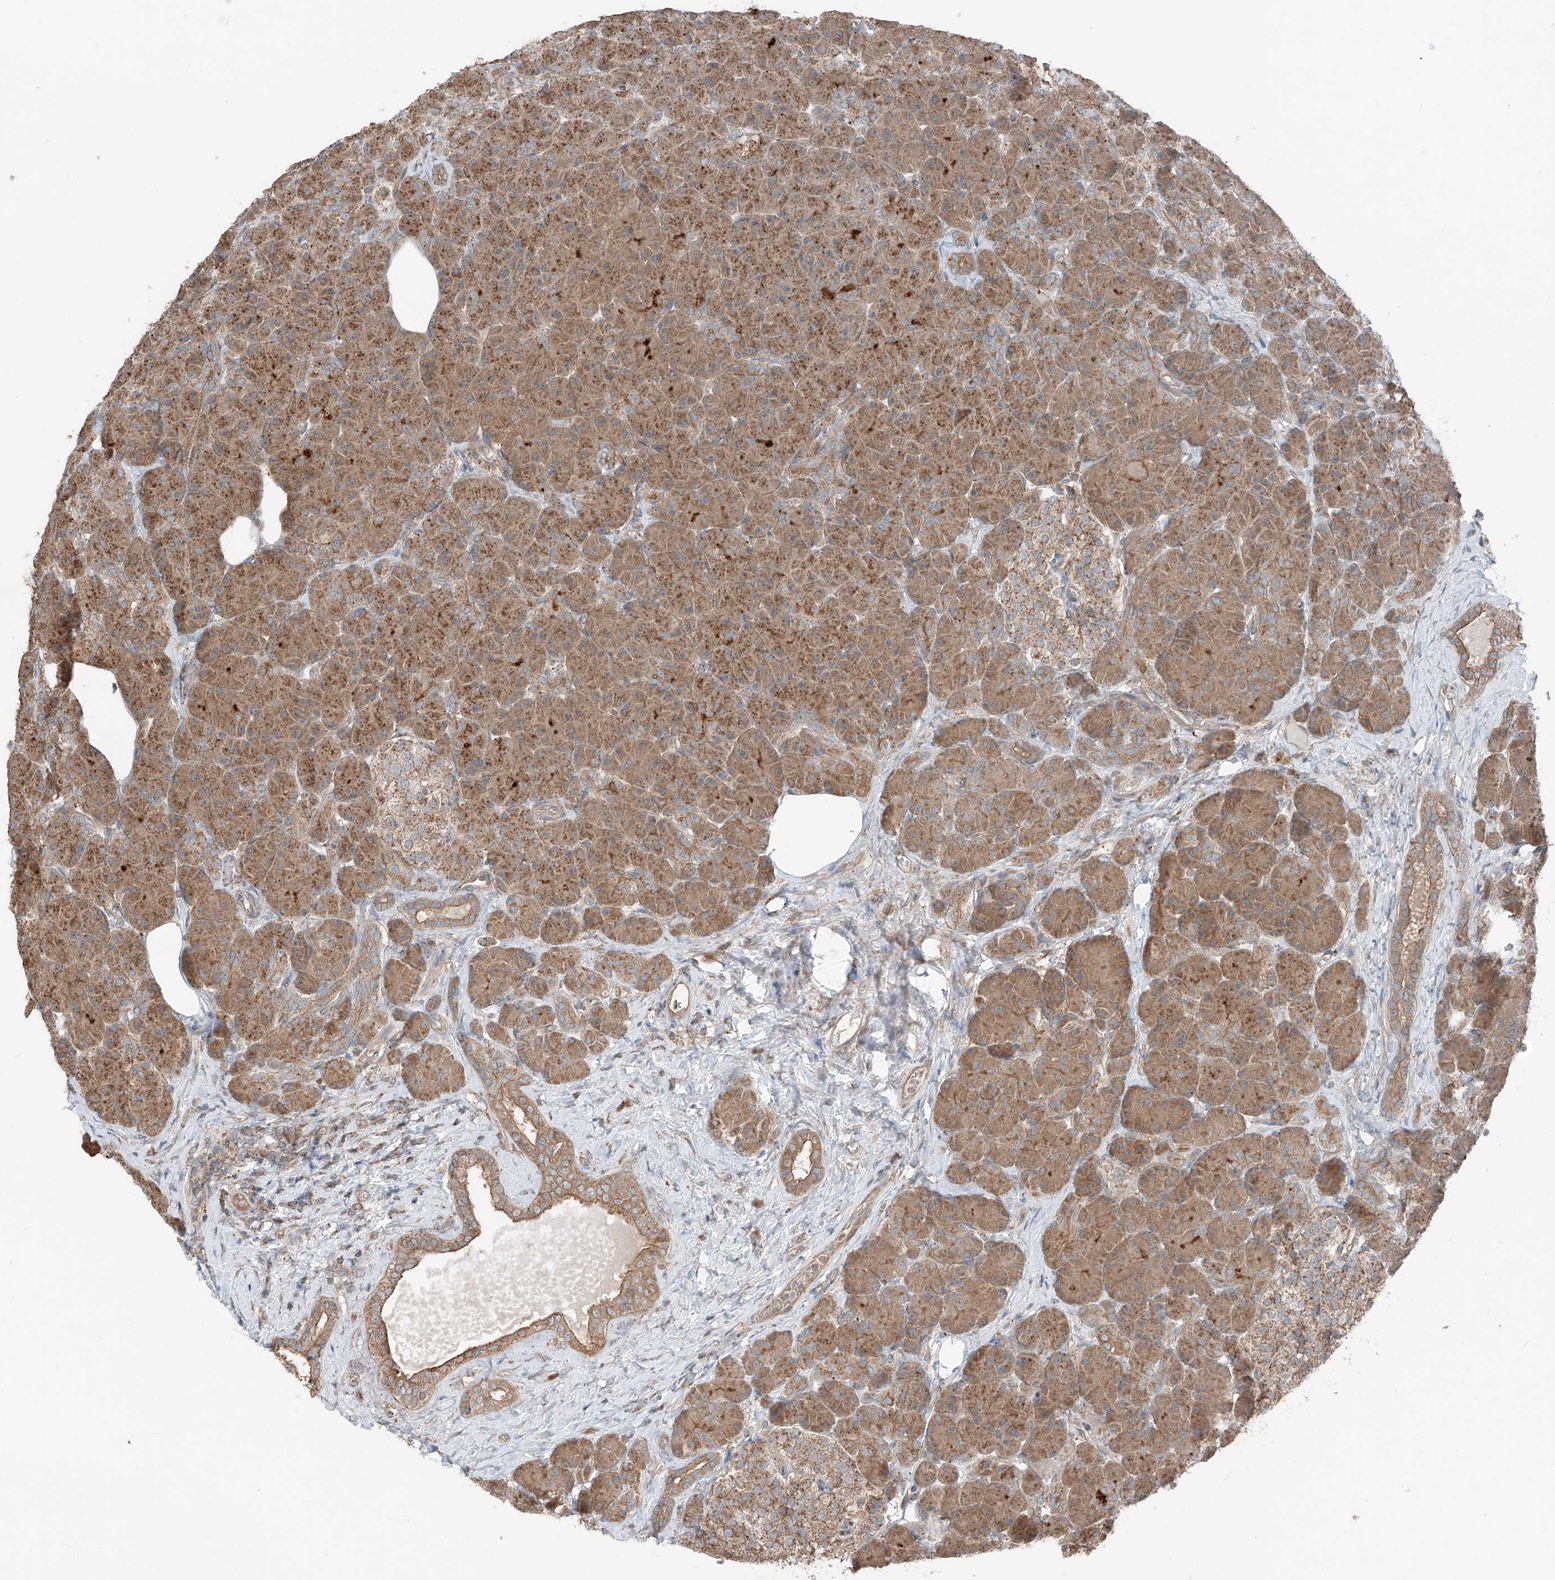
{"staining": {"intensity": "moderate", "quantity": ">75%", "location": "cytoplasmic/membranous"}, "tissue": "pancreas", "cell_type": "Exocrine glandular cells", "image_type": "normal", "snomed": [{"axis": "morphology", "description": "Normal tissue, NOS"}, {"axis": "topography", "description": "Pancreas"}], "caption": "Approximately >75% of exocrine glandular cells in benign pancreas display moderate cytoplasmic/membranous protein staining as visualized by brown immunohistochemical staining.", "gene": "CEP162", "patient": {"sex": "female", "age": 43}}